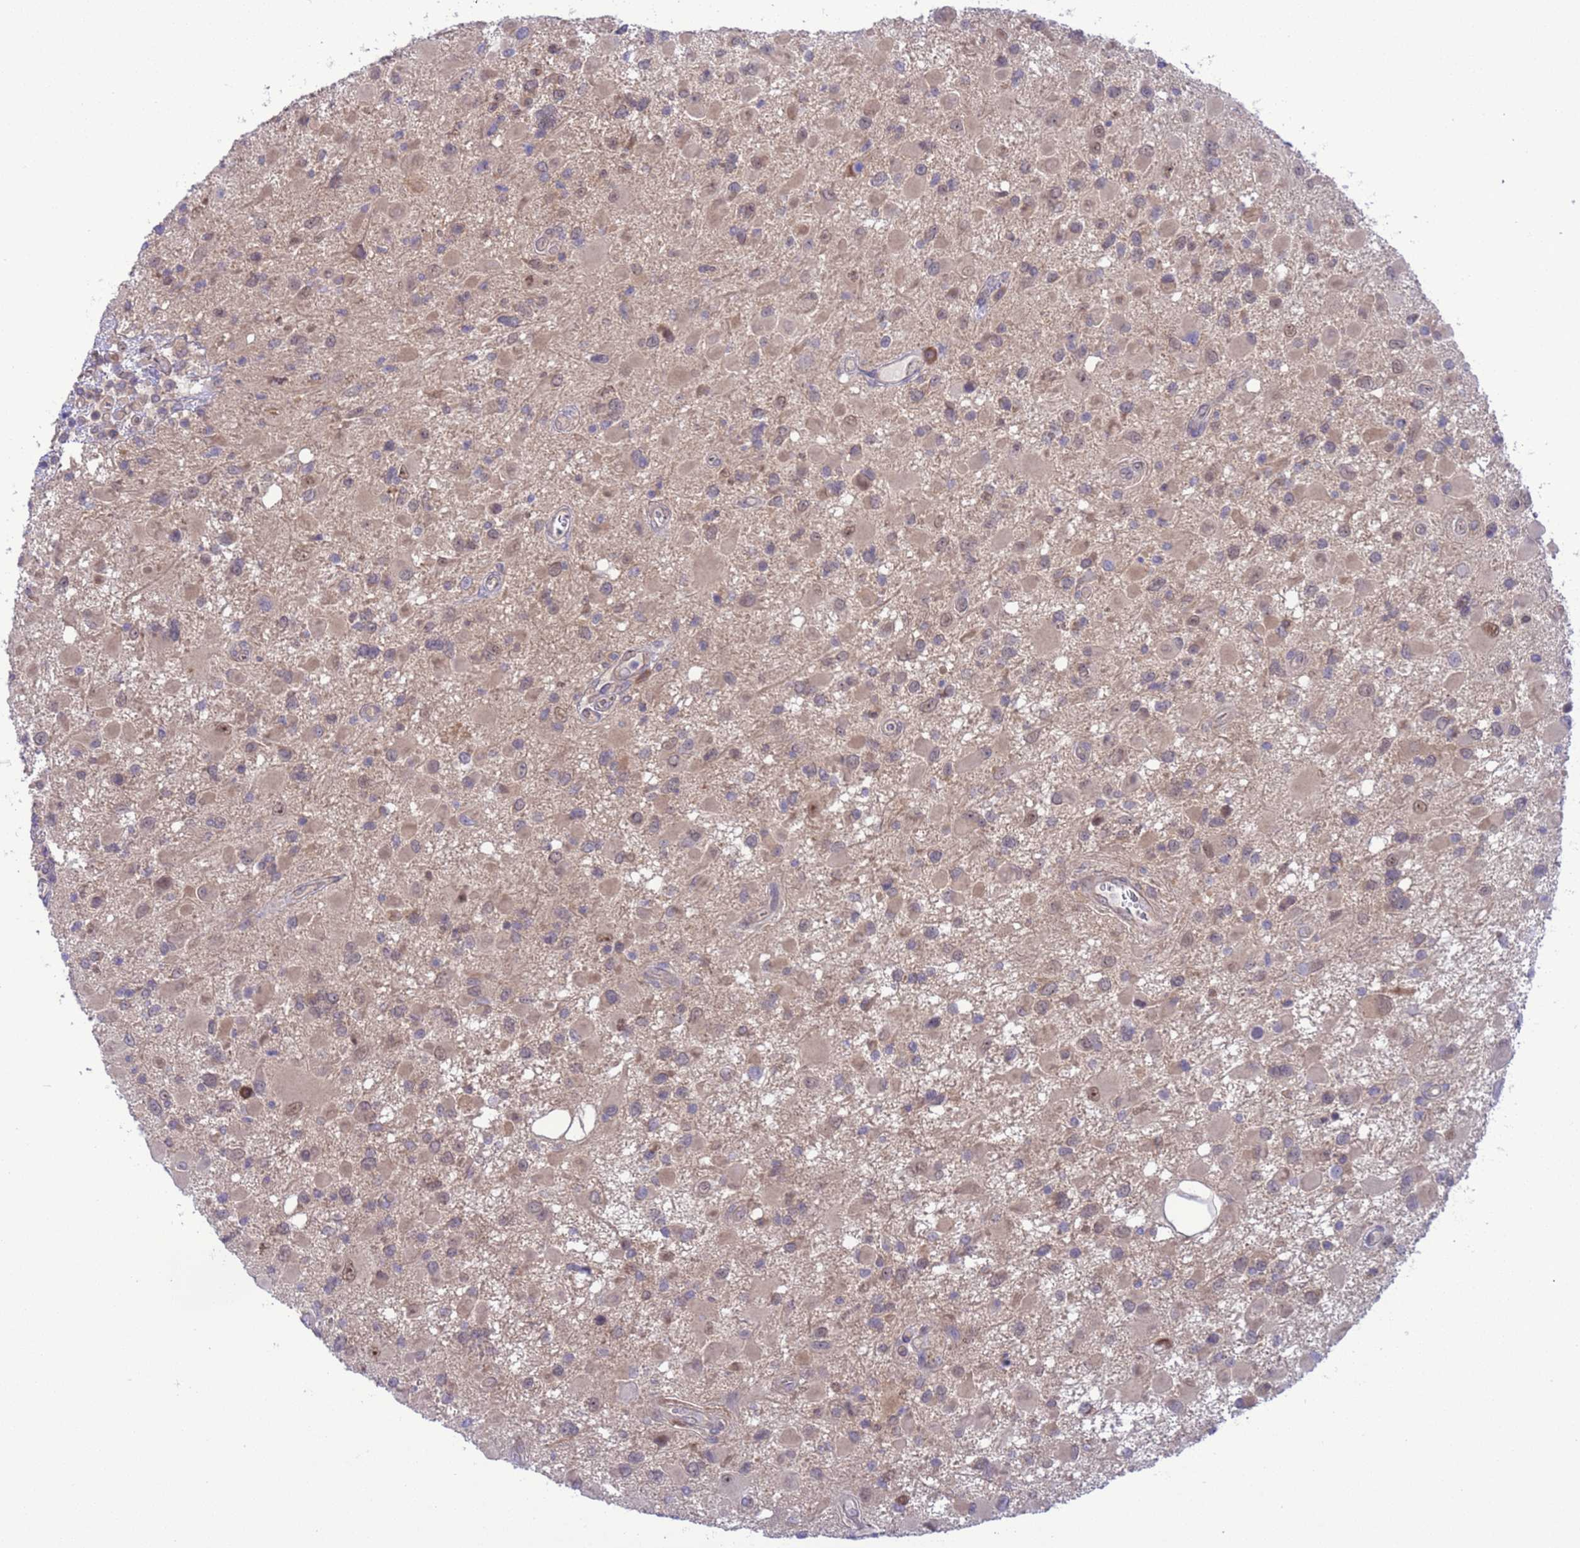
{"staining": {"intensity": "weak", "quantity": "25%-75%", "location": "cytoplasmic/membranous,nuclear"}, "tissue": "glioma", "cell_type": "Tumor cells", "image_type": "cancer", "snomed": [{"axis": "morphology", "description": "Glioma, malignant, High grade"}, {"axis": "topography", "description": "Brain"}], "caption": "High-magnification brightfield microscopy of high-grade glioma (malignant) stained with DAB (3,3'-diaminobenzidine) (brown) and counterstained with hematoxylin (blue). tumor cells exhibit weak cytoplasmic/membranous and nuclear expression is appreciated in about25%-75% of cells. (Brightfield microscopy of DAB IHC at high magnification).", "gene": "ZNF461", "patient": {"sex": "male", "age": 53}}